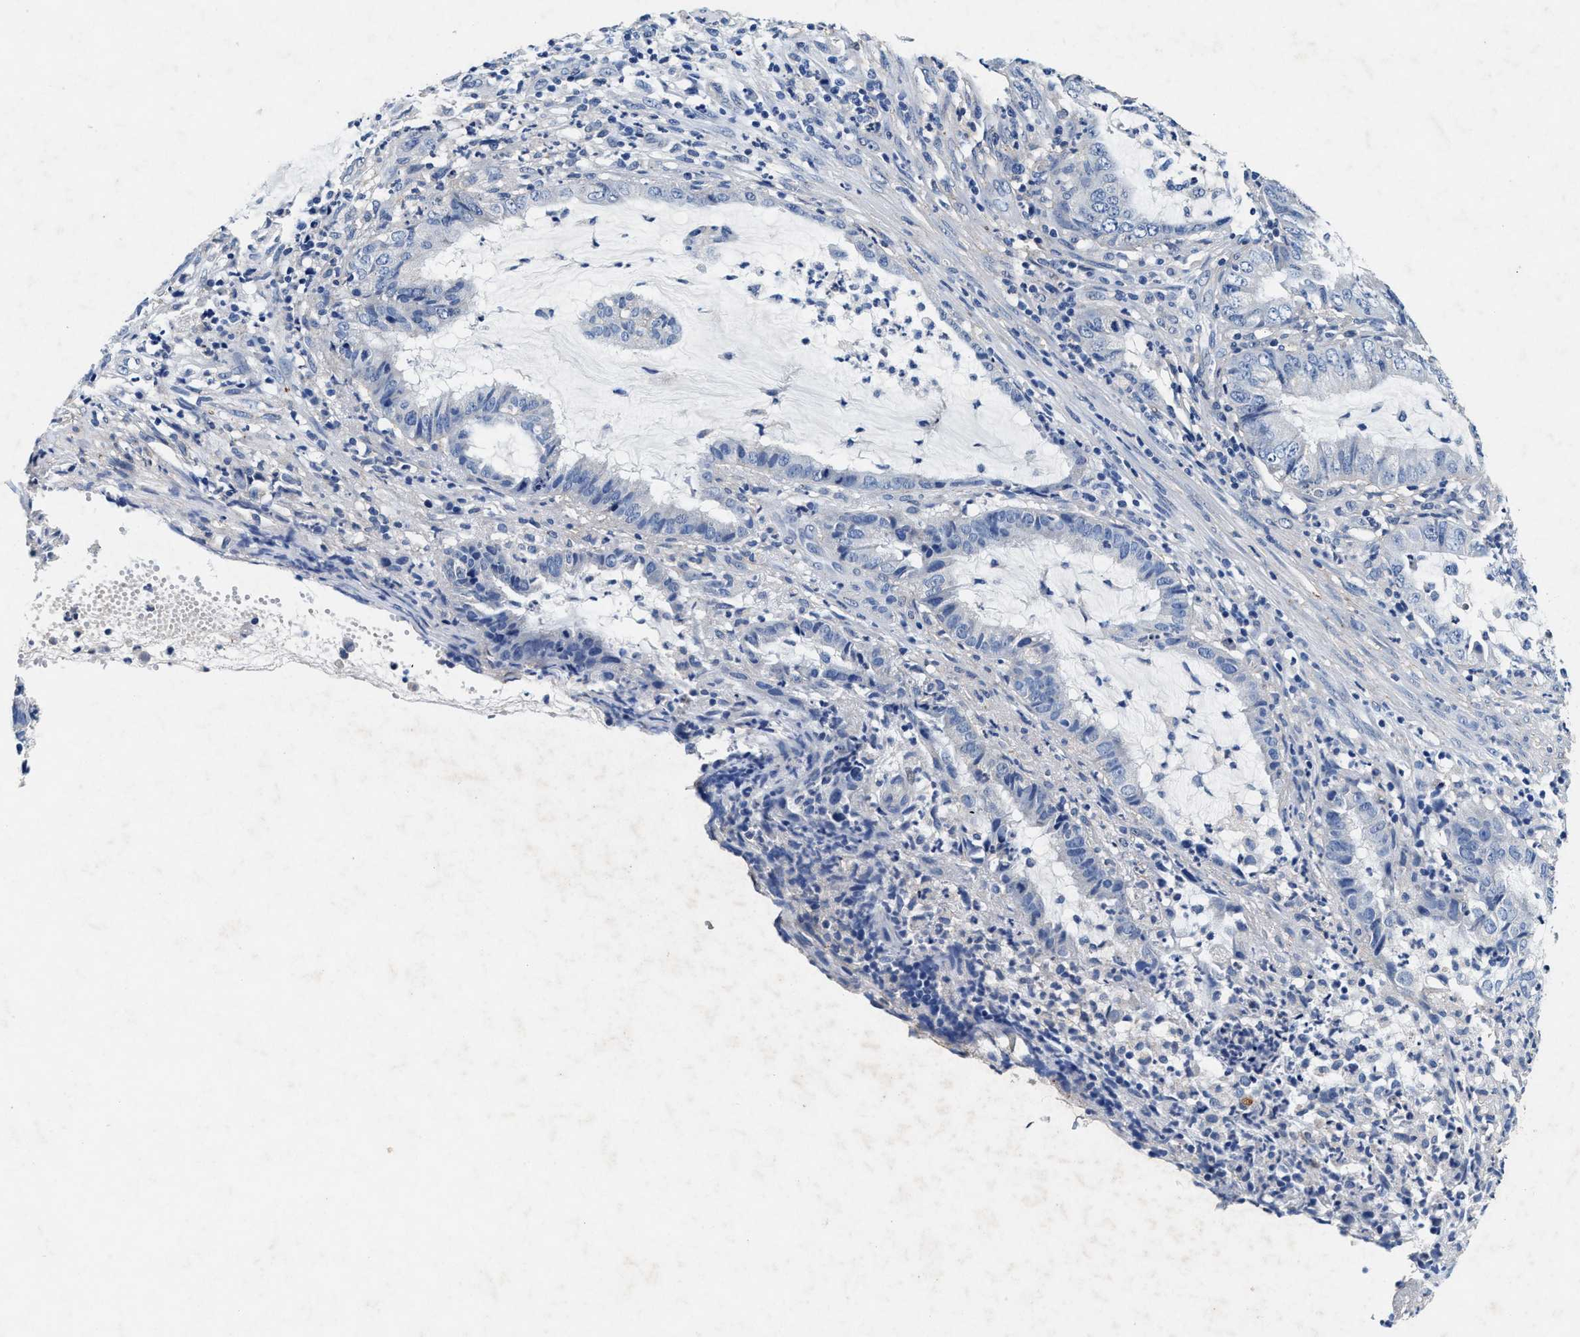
{"staining": {"intensity": "negative", "quantity": "none", "location": "none"}, "tissue": "endometrial cancer", "cell_type": "Tumor cells", "image_type": "cancer", "snomed": [{"axis": "morphology", "description": "Adenocarcinoma, NOS"}, {"axis": "topography", "description": "Endometrium"}], "caption": "The image demonstrates no significant positivity in tumor cells of endometrial cancer (adenocarcinoma).", "gene": "SLC8A1", "patient": {"sex": "female", "age": 51}}